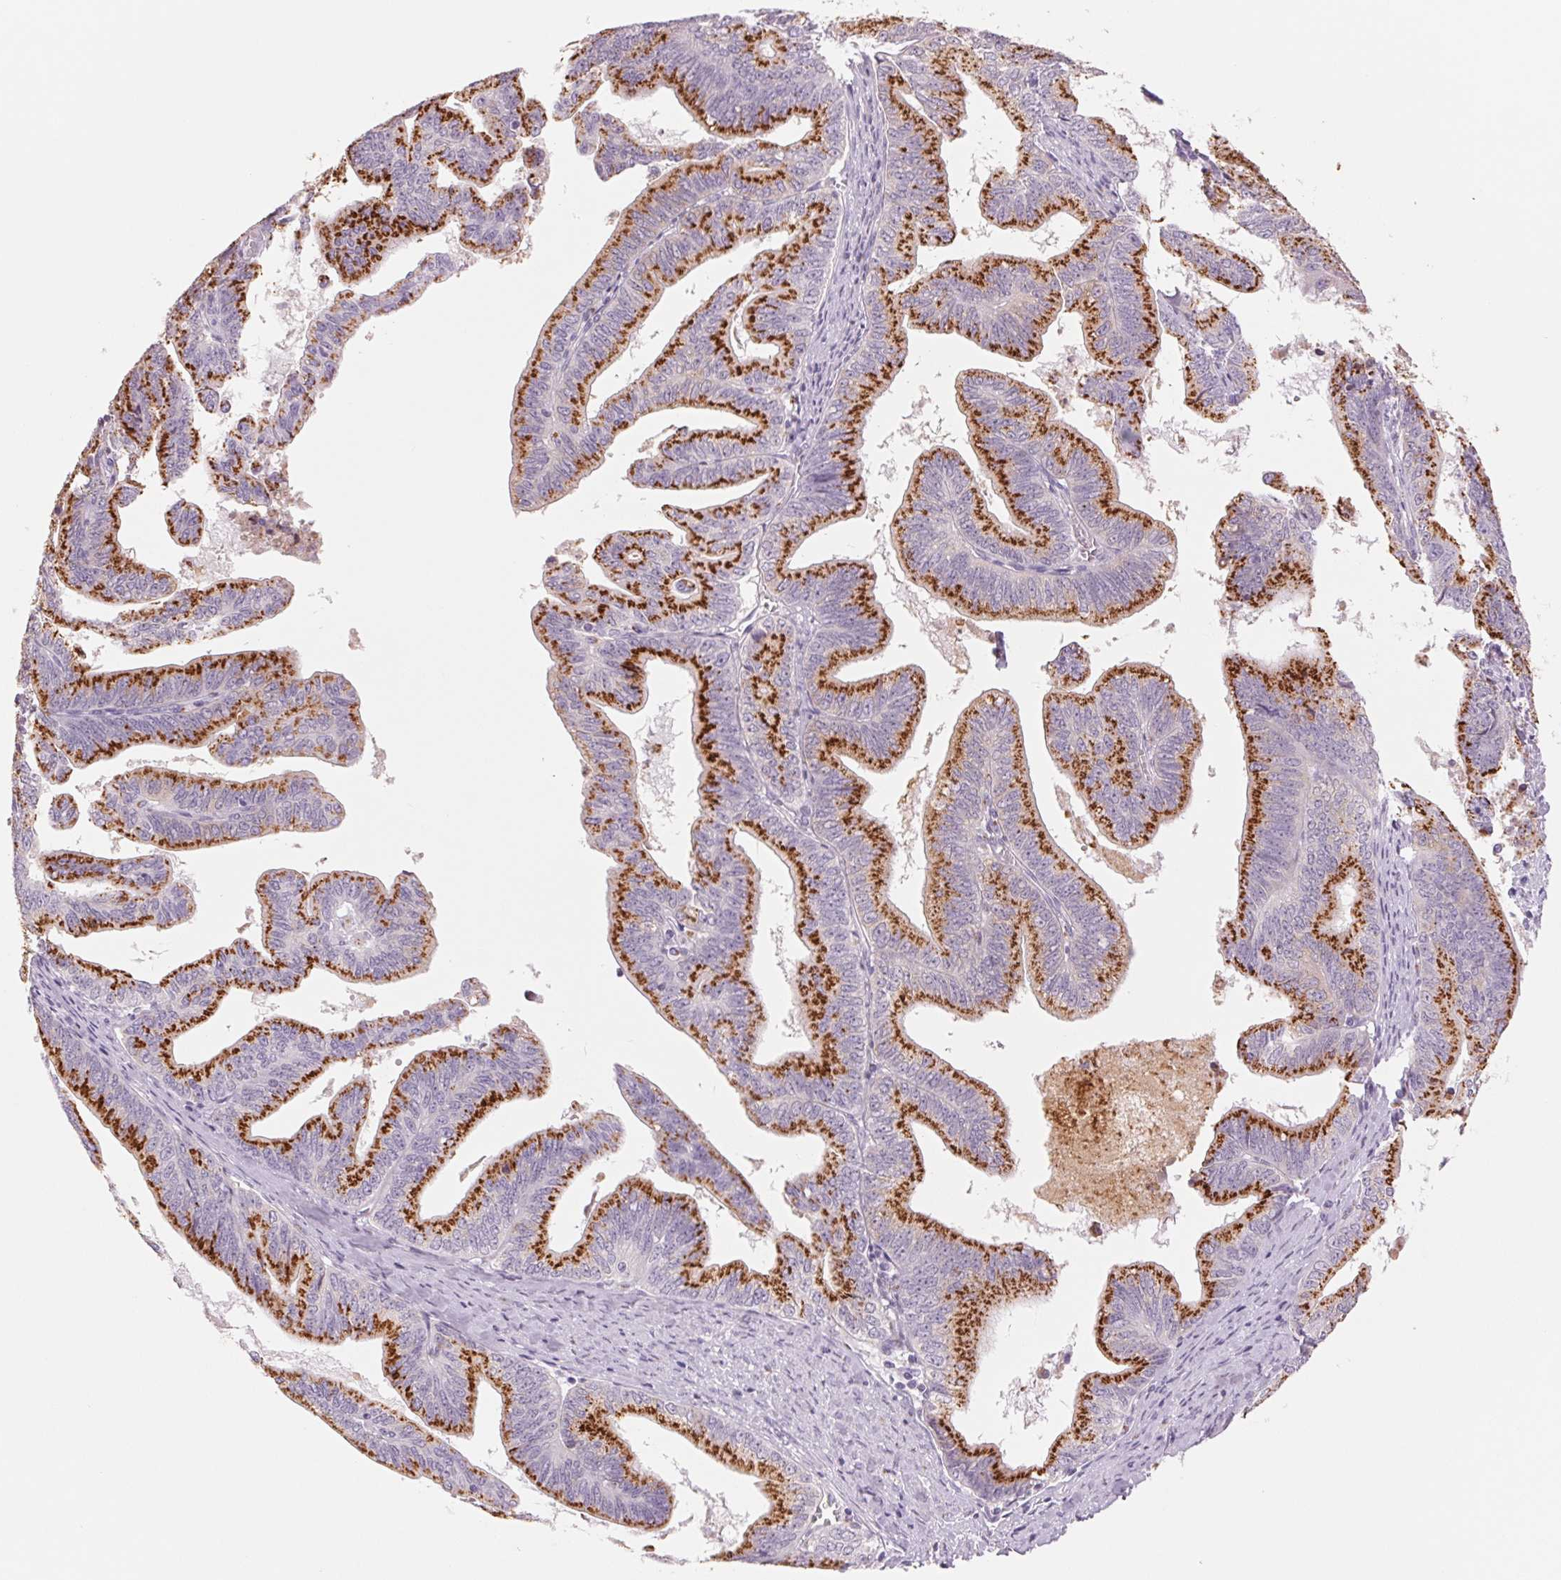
{"staining": {"intensity": "strong", "quantity": ">75%", "location": "cytoplasmic/membranous"}, "tissue": "endometrial cancer", "cell_type": "Tumor cells", "image_type": "cancer", "snomed": [{"axis": "morphology", "description": "Adenocarcinoma, NOS"}, {"axis": "topography", "description": "Endometrium"}], "caption": "Immunohistochemistry (IHC) staining of endometrial cancer, which shows high levels of strong cytoplasmic/membranous staining in approximately >75% of tumor cells indicating strong cytoplasmic/membranous protein positivity. The staining was performed using DAB (3,3'-diaminobenzidine) (brown) for protein detection and nuclei were counterstained in hematoxylin (blue).", "gene": "GALNT7", "patient": {"sex": "female", "age": 65}}